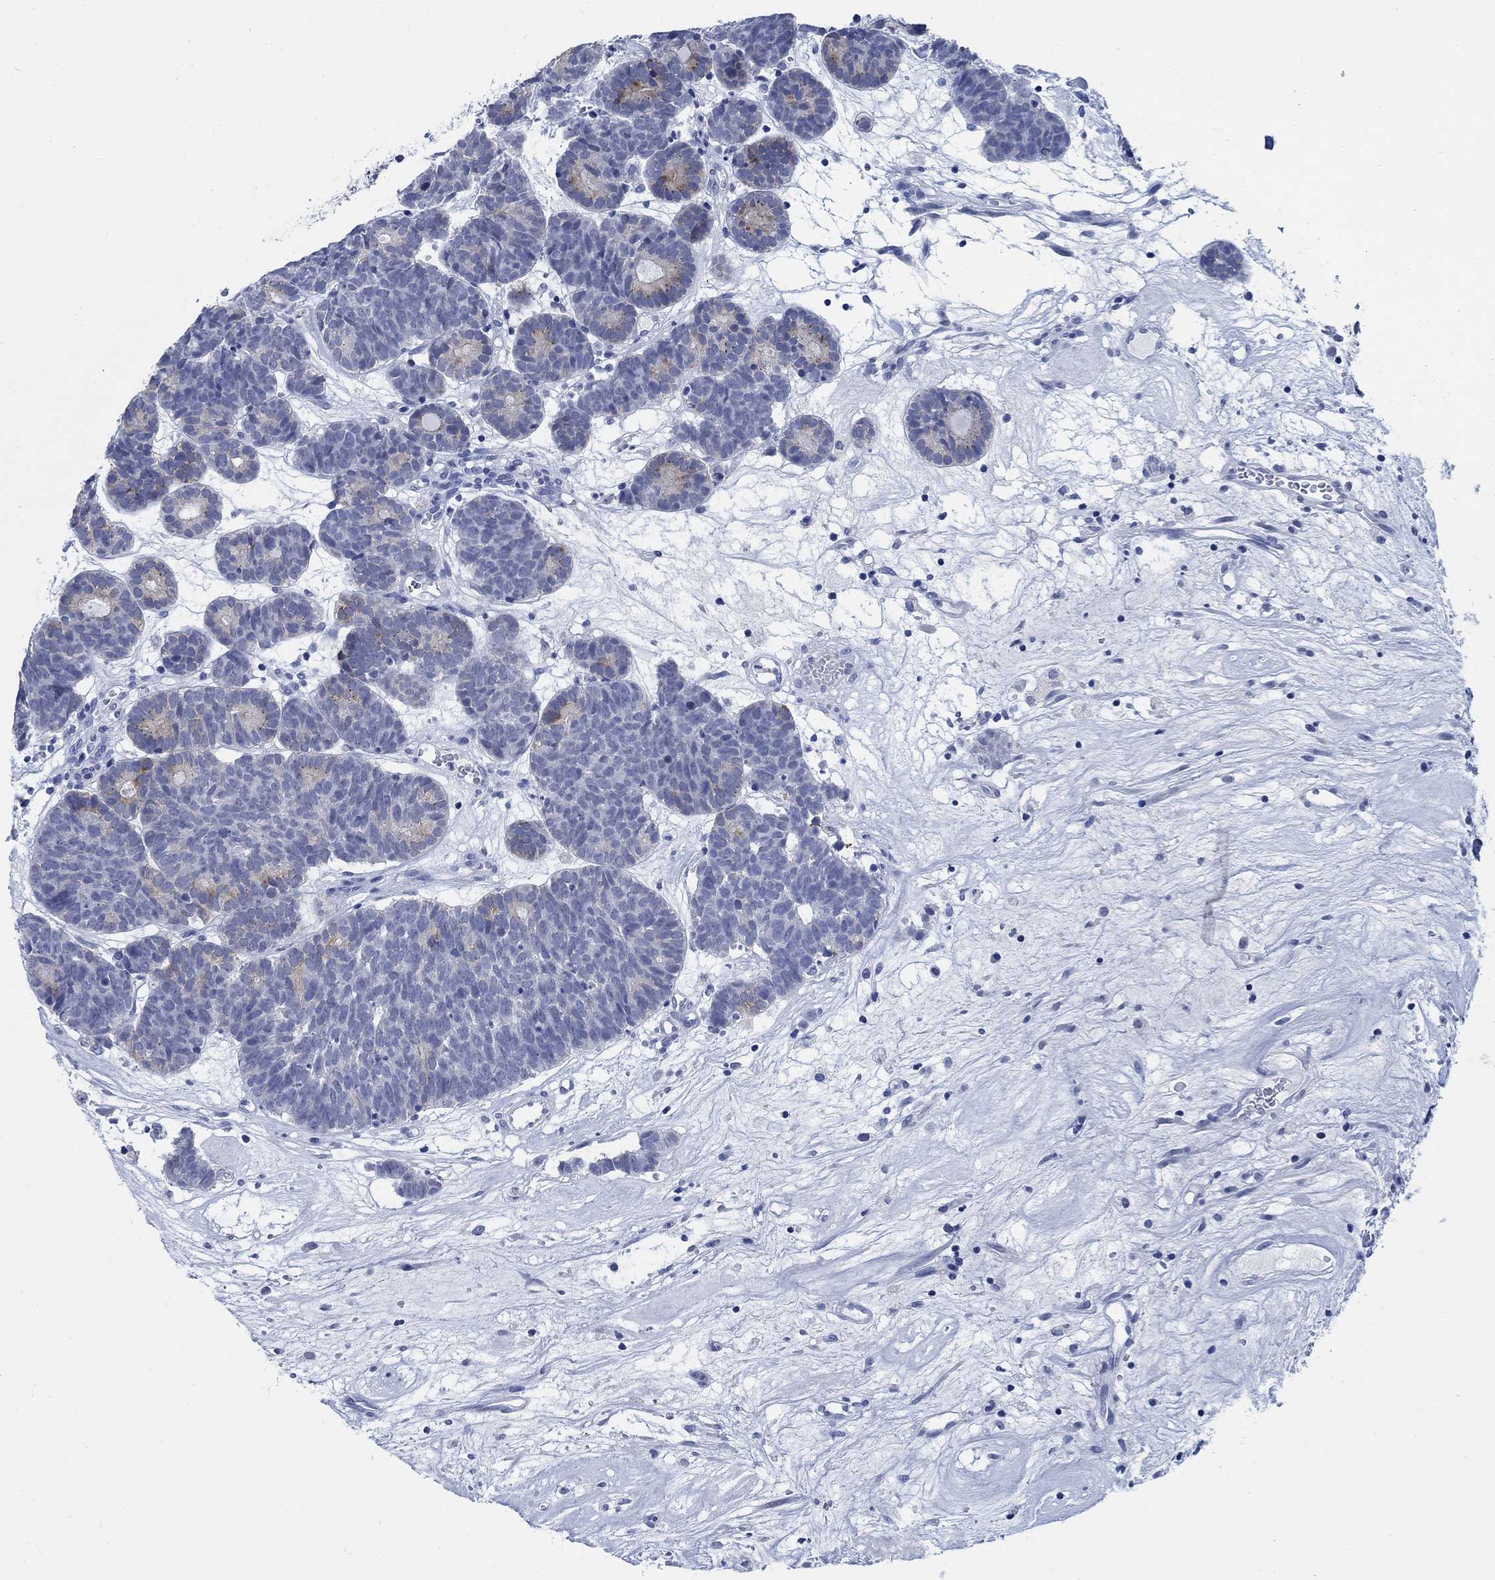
{"staining": {"intensity": "weak", "quantity": "<25%", "location": "cytoplasmic/membranous"}, "tissue": "head and neck cancer", "cell_type": "Tumor cells", "image_type": "cancer", "snomed": [{"axis": "morphology", "description": "Adenocarcinoma, NOS"}, {"axis": "topography", "description": "Head-Neck"}], "caption": "High power microscopy histopathology image of an immunohistochemistry image of head and neck cancer, revealing no significant positivity in tumor cells.", "gene": "CAMK2N1", "patient": {"sex": "female", "age": 81}}